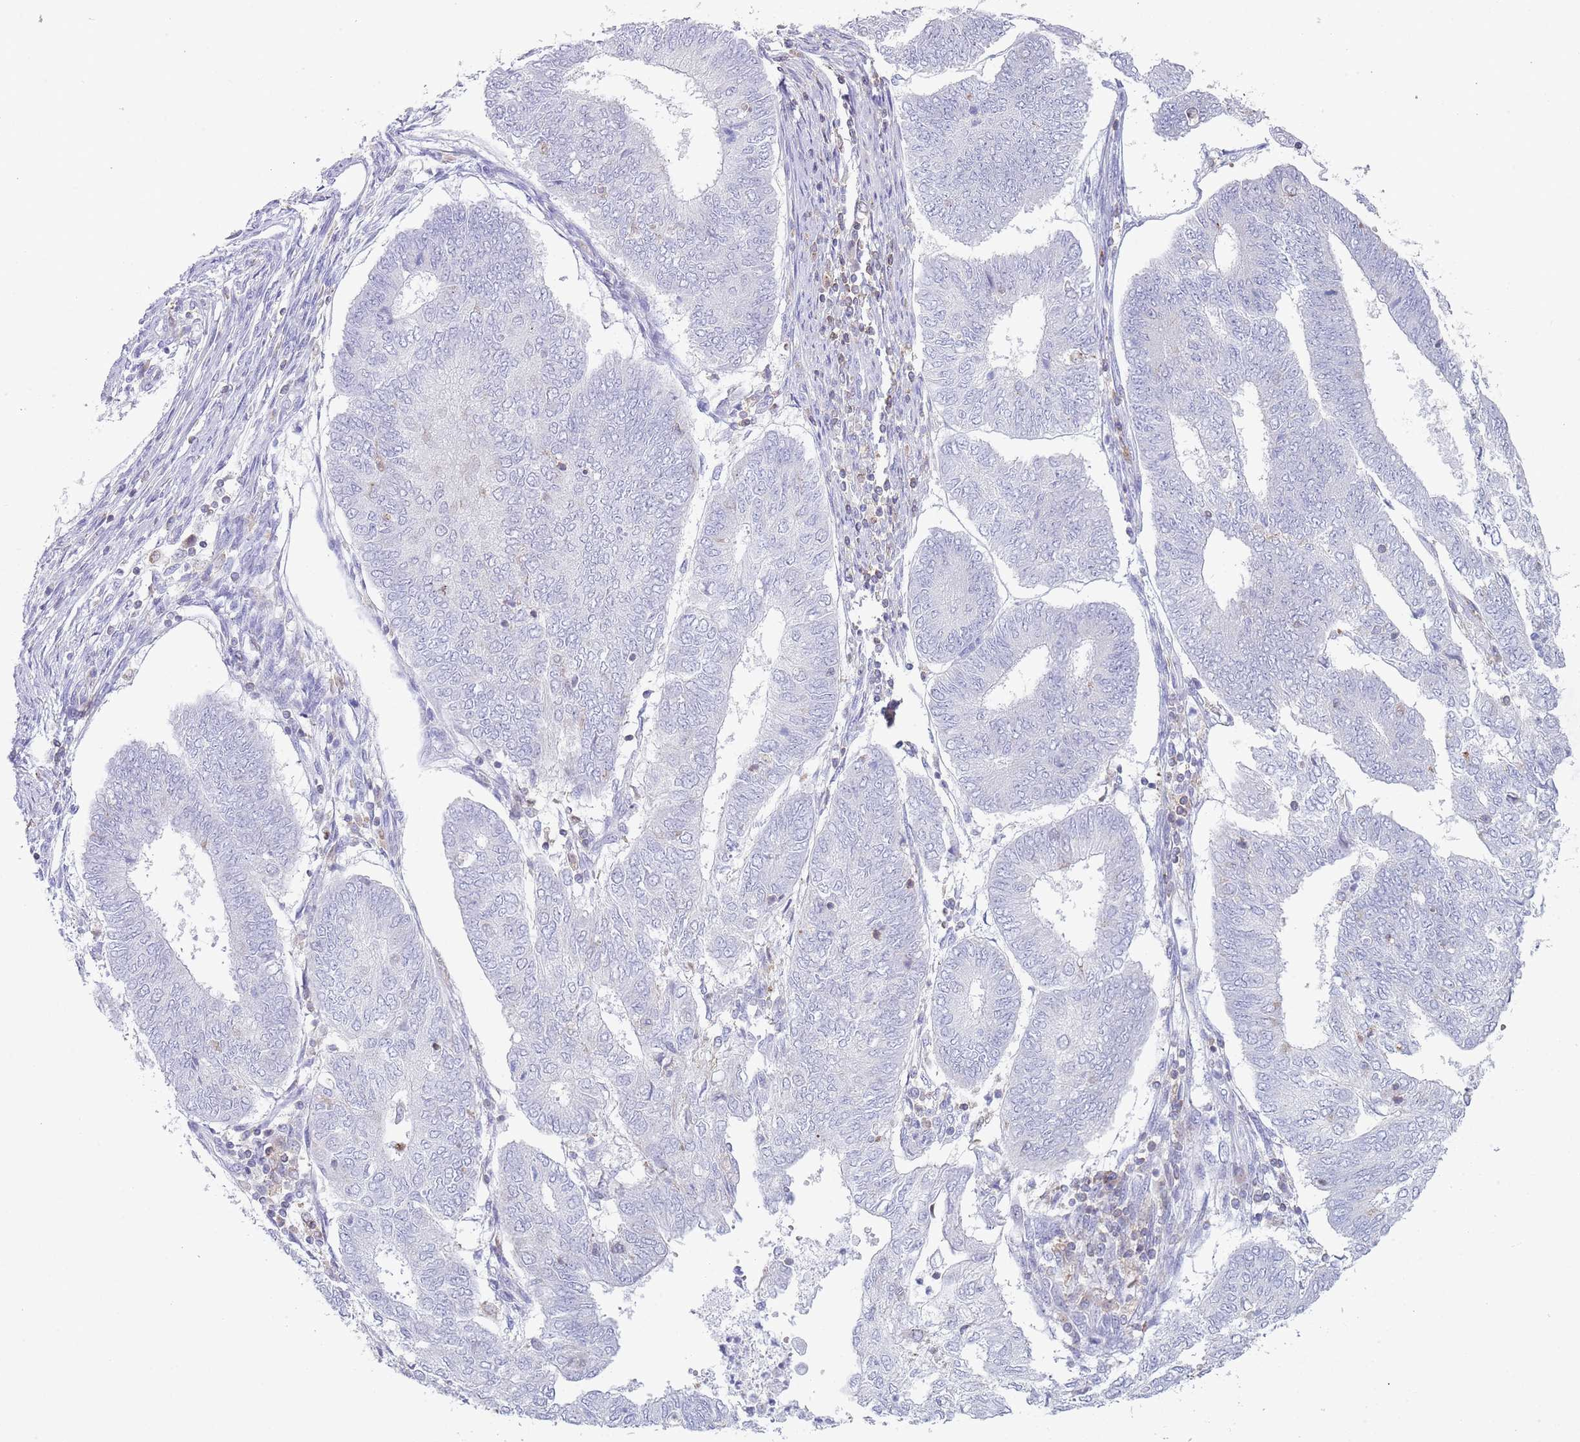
{"staining": {"intensity": "negative", "quantity": "none", "location": "none"}, "tissue": "endometrial cancer", "cell_type": "Tumor cells", "image_type": "cancer", "snomed": [{"axis": "morphology", "description": "Adenocarcinoma, NOS"}, {"axis": "topography", "description": "Endometrium"}], "caption": "Immunohistochemical staining of endometrial cancer (adenocarcinoma) displays no significant positivity in tumor cells.", "gene": "LPXN", "patient": {"sex": "female", "age": 68}}